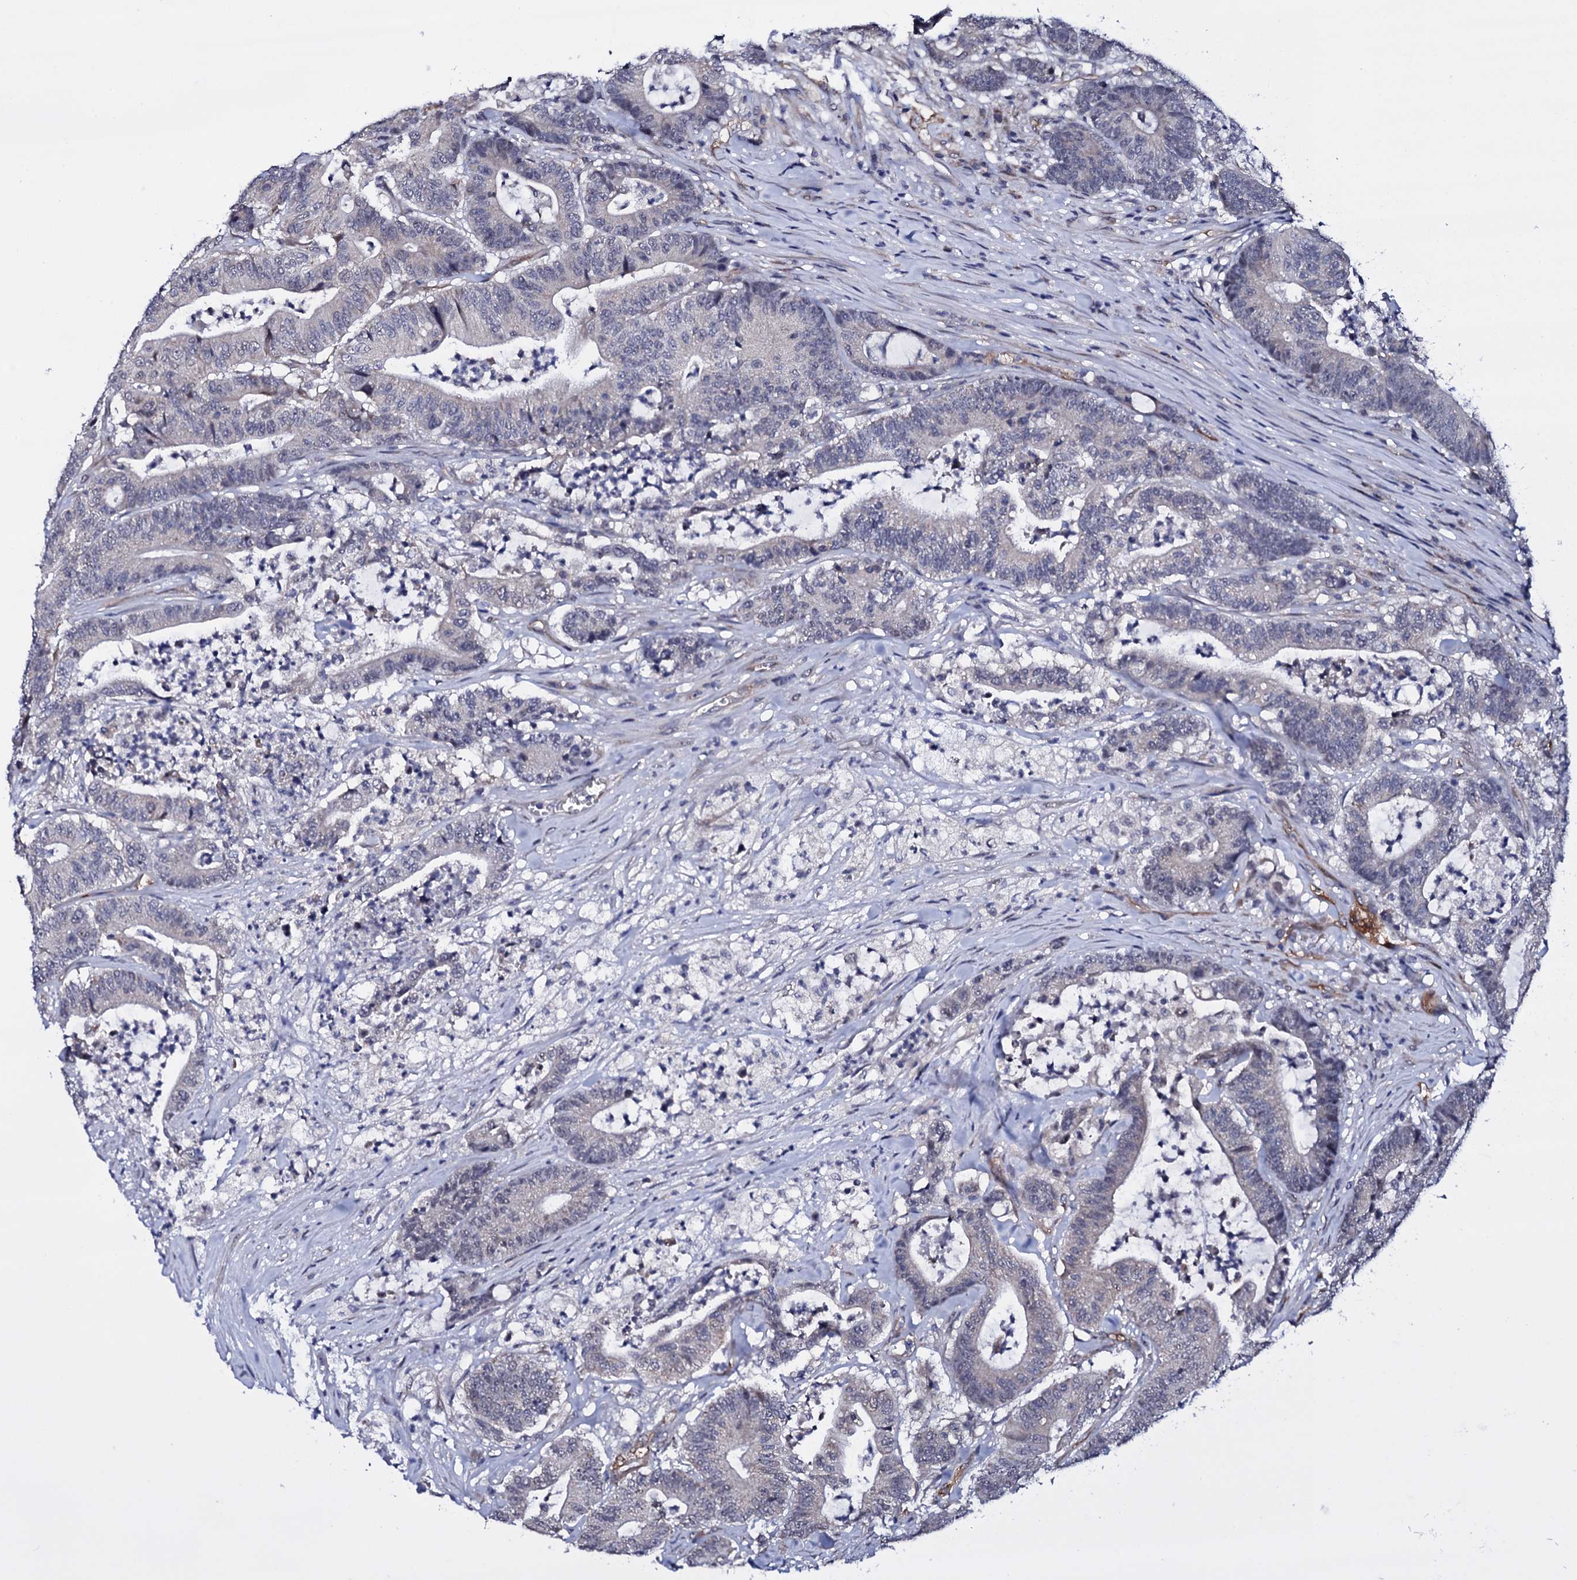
{"staining": {"intensity": "negative", "quantity": "none", "location": "none"}, "tissue": "colorectal cancer", "cell_type": "Tumor cells", "image_type": "cancer", "snomed": [{"axis": "morphology", "description": "Adenocarcinoma, NOS"}, {"axis": "topography", "description": "Colon"}], "caption": "Immunohistochemistry image of neoplastic tissue: human adenocarcinoma (colorectal) stained with DAB shows no significant protein staining in tumor cells.", "gene": "GAREM1", "patient": {"sex": "female", "age": 84}}